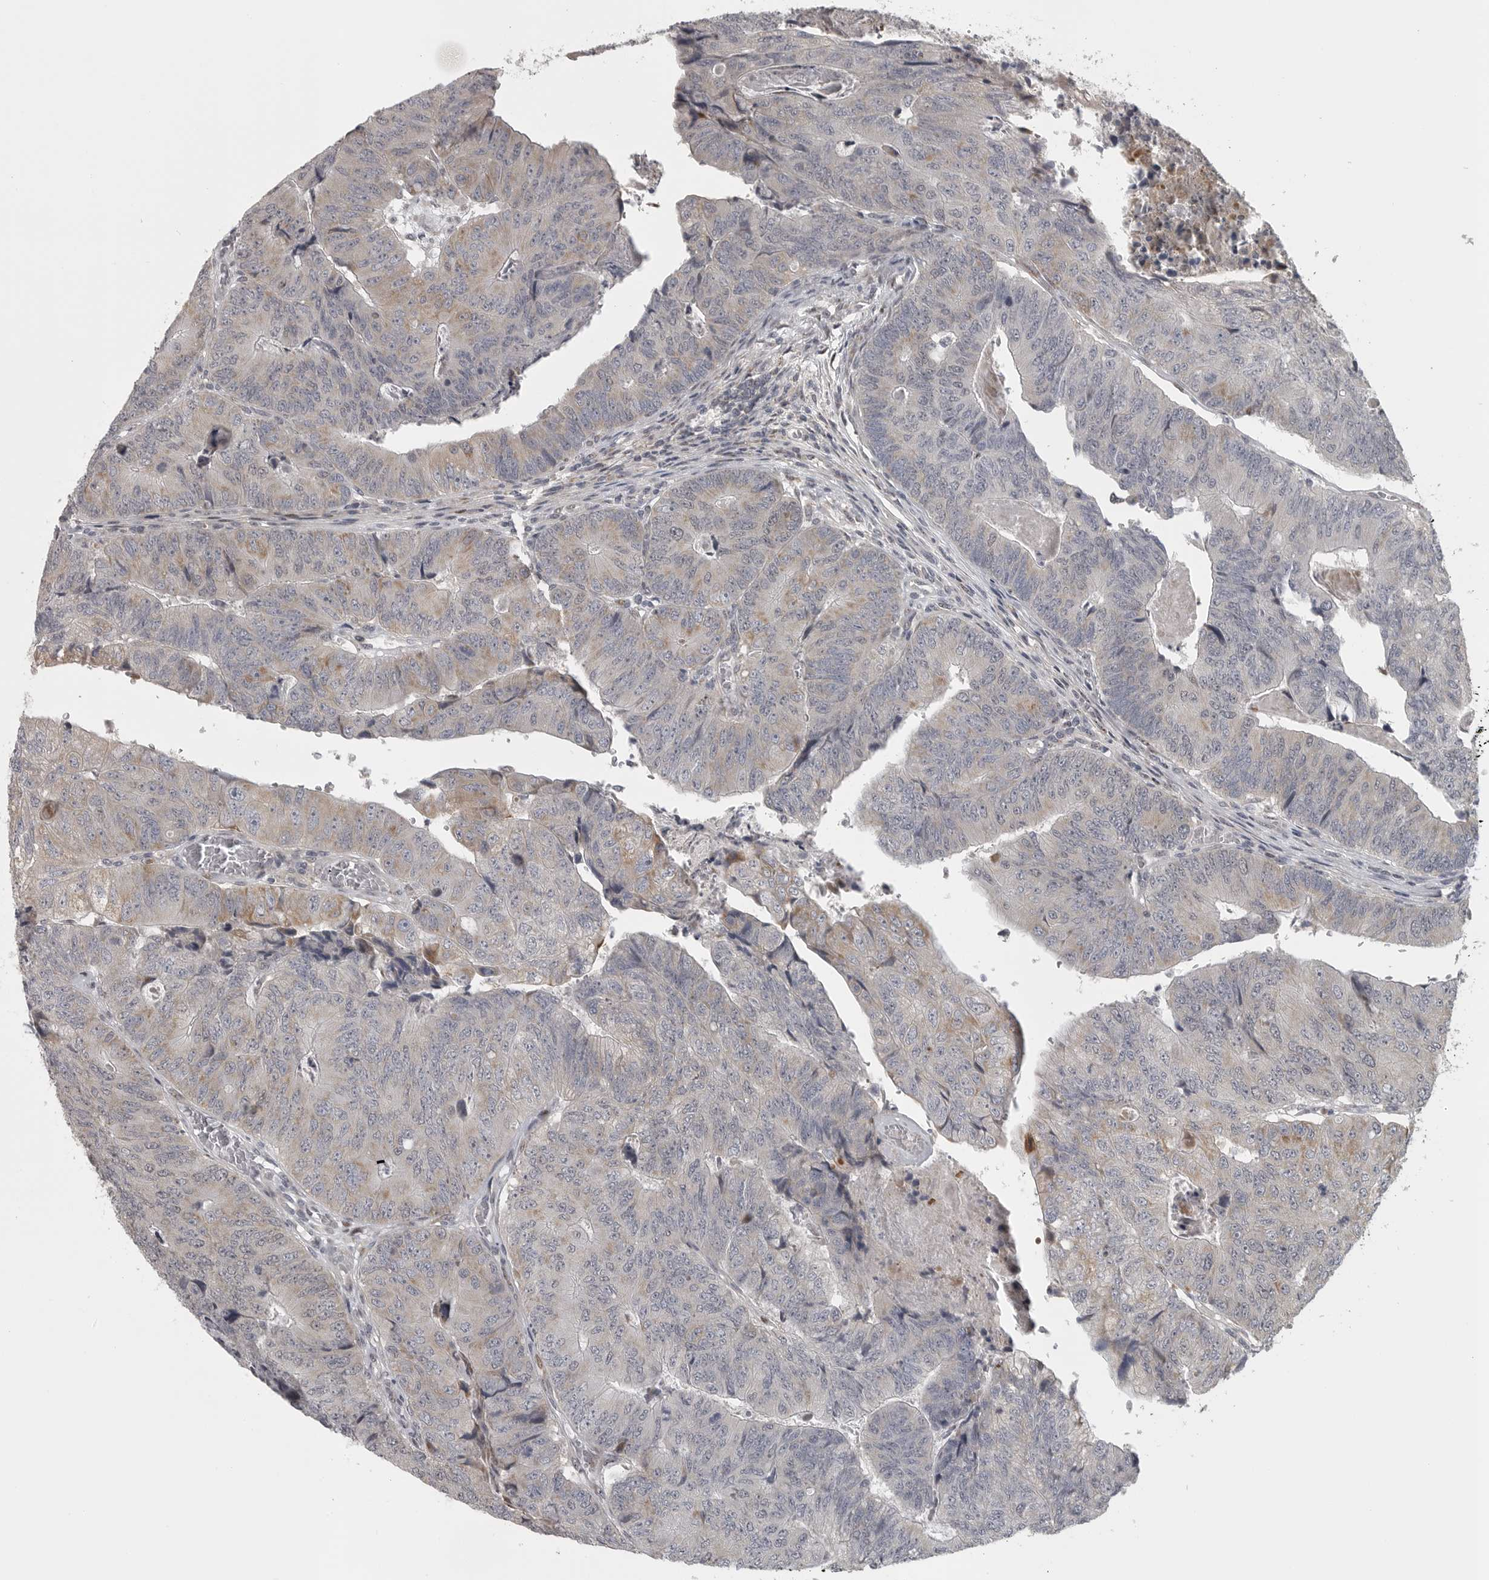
{"staining": {"intensity": "weak", "quantity": "<25%", "location": "cytoplasmic/membranous"}, "tissue": "colorectal cancer", "cell_type": "Tumor cells", "image_type": "cancer", "snomed": [{"axis": "morphology", "description": "Adenocarcinoma, NOS"}, {"axis": "topography", "description": "Colon"}], "caption": "Adenocarcinoma (colorectal) was stained to show a protein in brown. There is no significant staining in tumor cells.", "gene": "POLE2", "patient": {"sex": "female", "age": 67}}